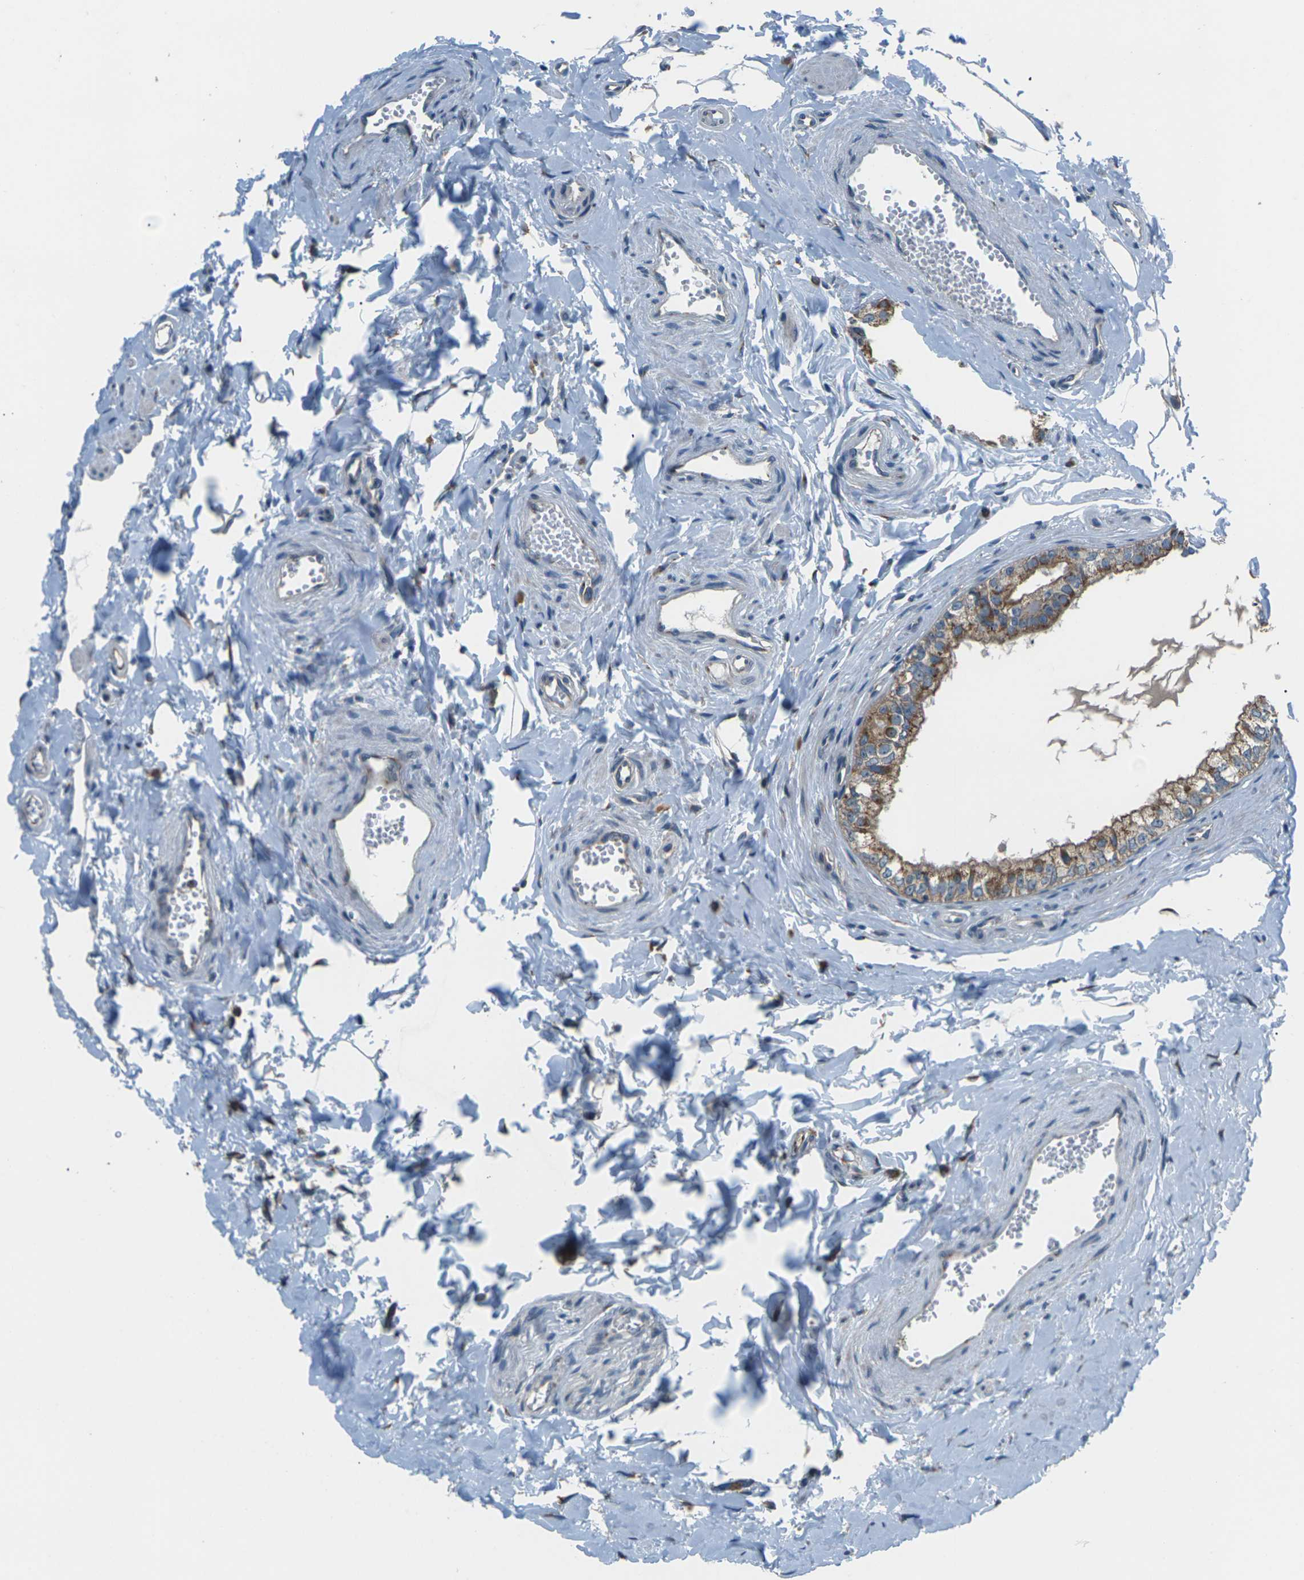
{"staining": {"intensity": "moderate", "quantity": ">75%", "location": "cytoplasmic/membranous"}, "tissue": "epididymis", "cell_type": "Glandular cells", "image_type": "normal", "snomed": [{"axis": "morphology", "description": "Normal tissue, NOS"}, {"axis": "topography", "description": "Epididymis"}], "caption": "Brown immunohistochemical staining in benign human epididymis reveals moderate cytoplasmic/membranous expression in about >75% of glandular cells.", "gene": "GABRP", "patient": {"sex": "male", "age": 56}}